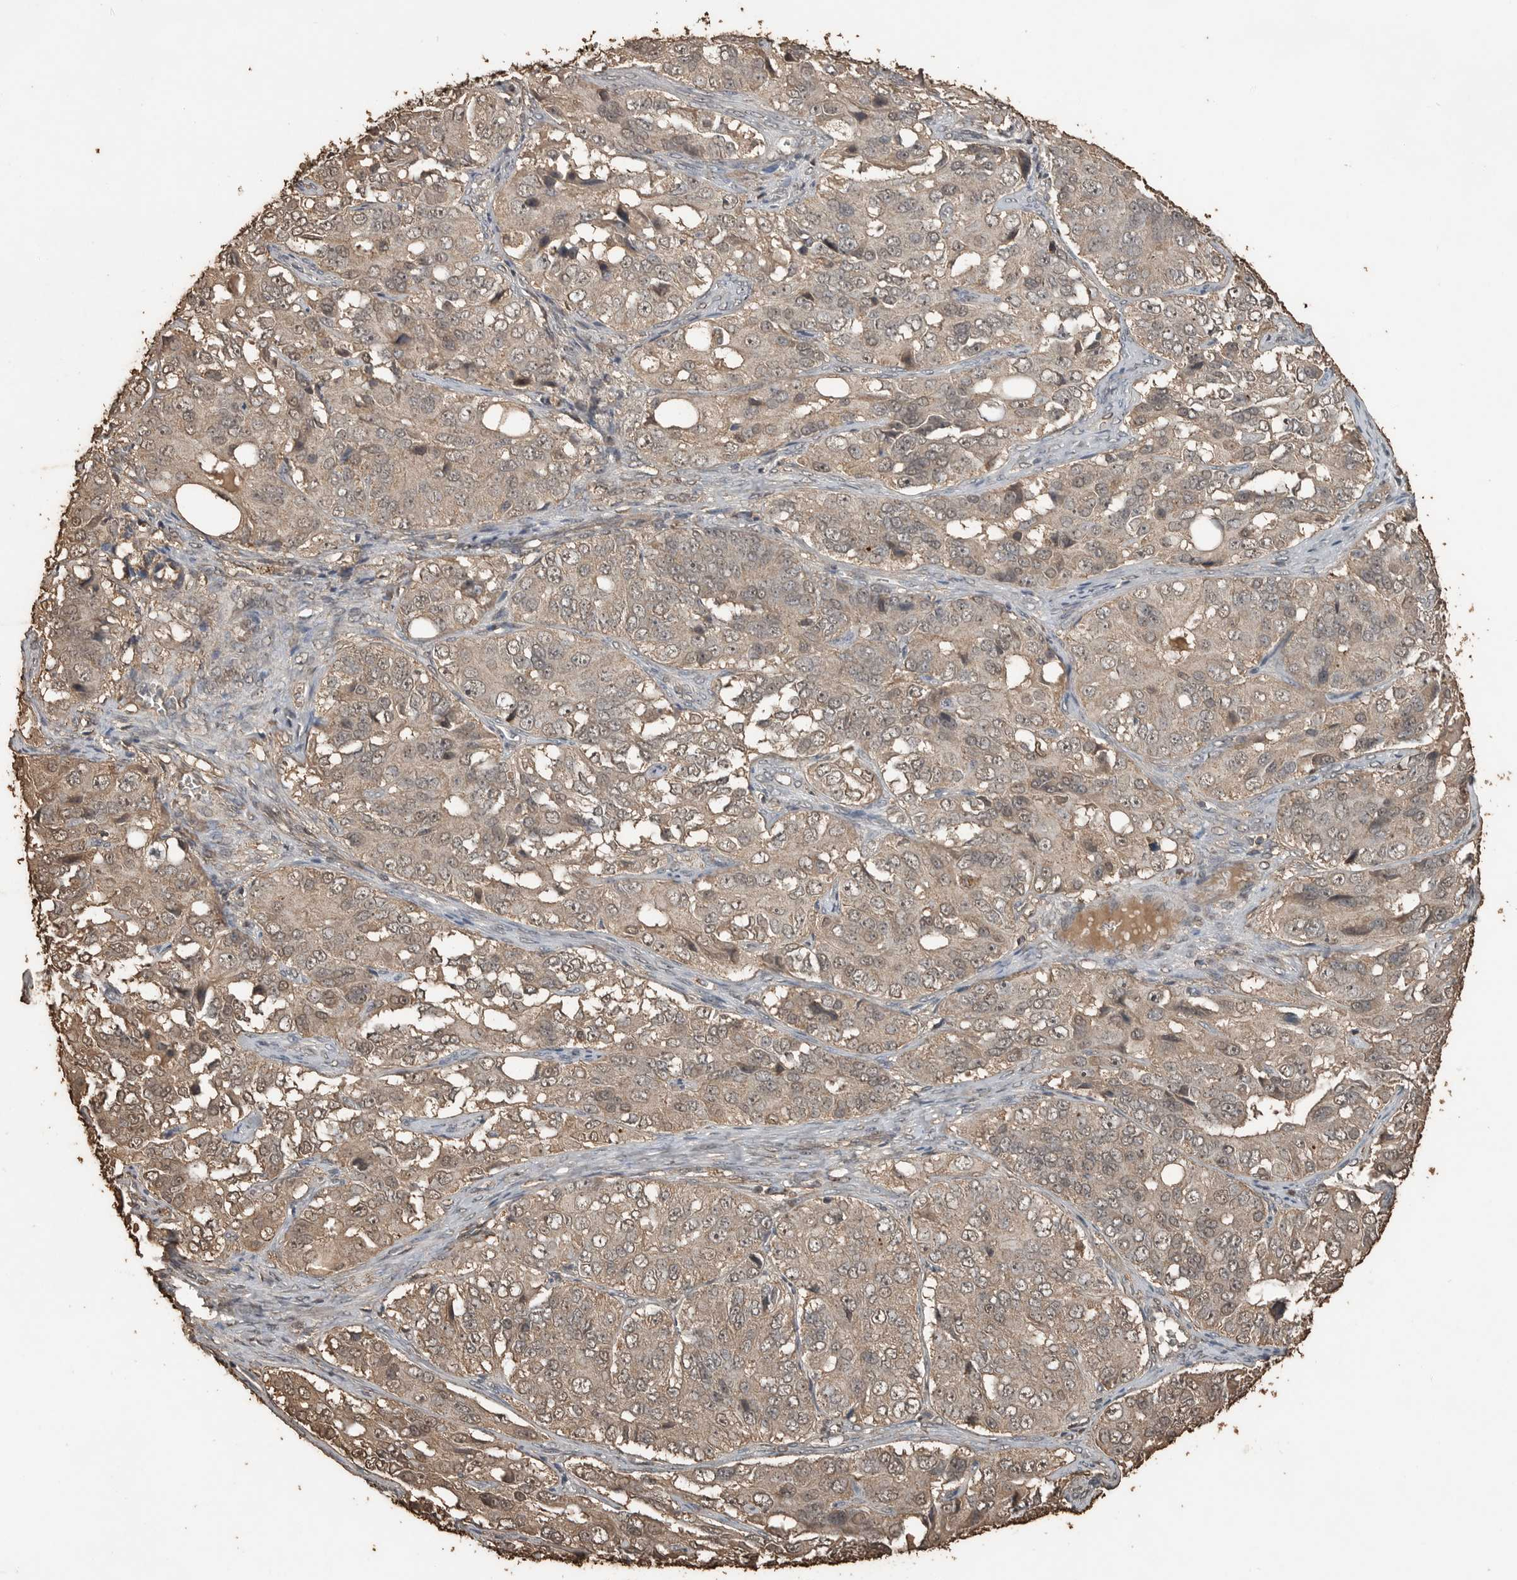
{"staining": {"intensity": "weak", "quantity": ">75%", "location": "cytoplasmic/membranous"}, "tissue": "ovarian cancer", "cell_type": "Tumor cells", "image_type": "cancer", "snomed": [{"axis": "morphology", "description": "Carcinoma, endometroid"}, {"axis": "topography", "description": "Ovary"}], "caption": "Weak cytoplasmic/membranous positivity is seen in approximately >75% of tumor cells in endometroid carcinoma (ovarian).", "gene": "BLZF1", "patient": {"sex": "female", "age": 51}}